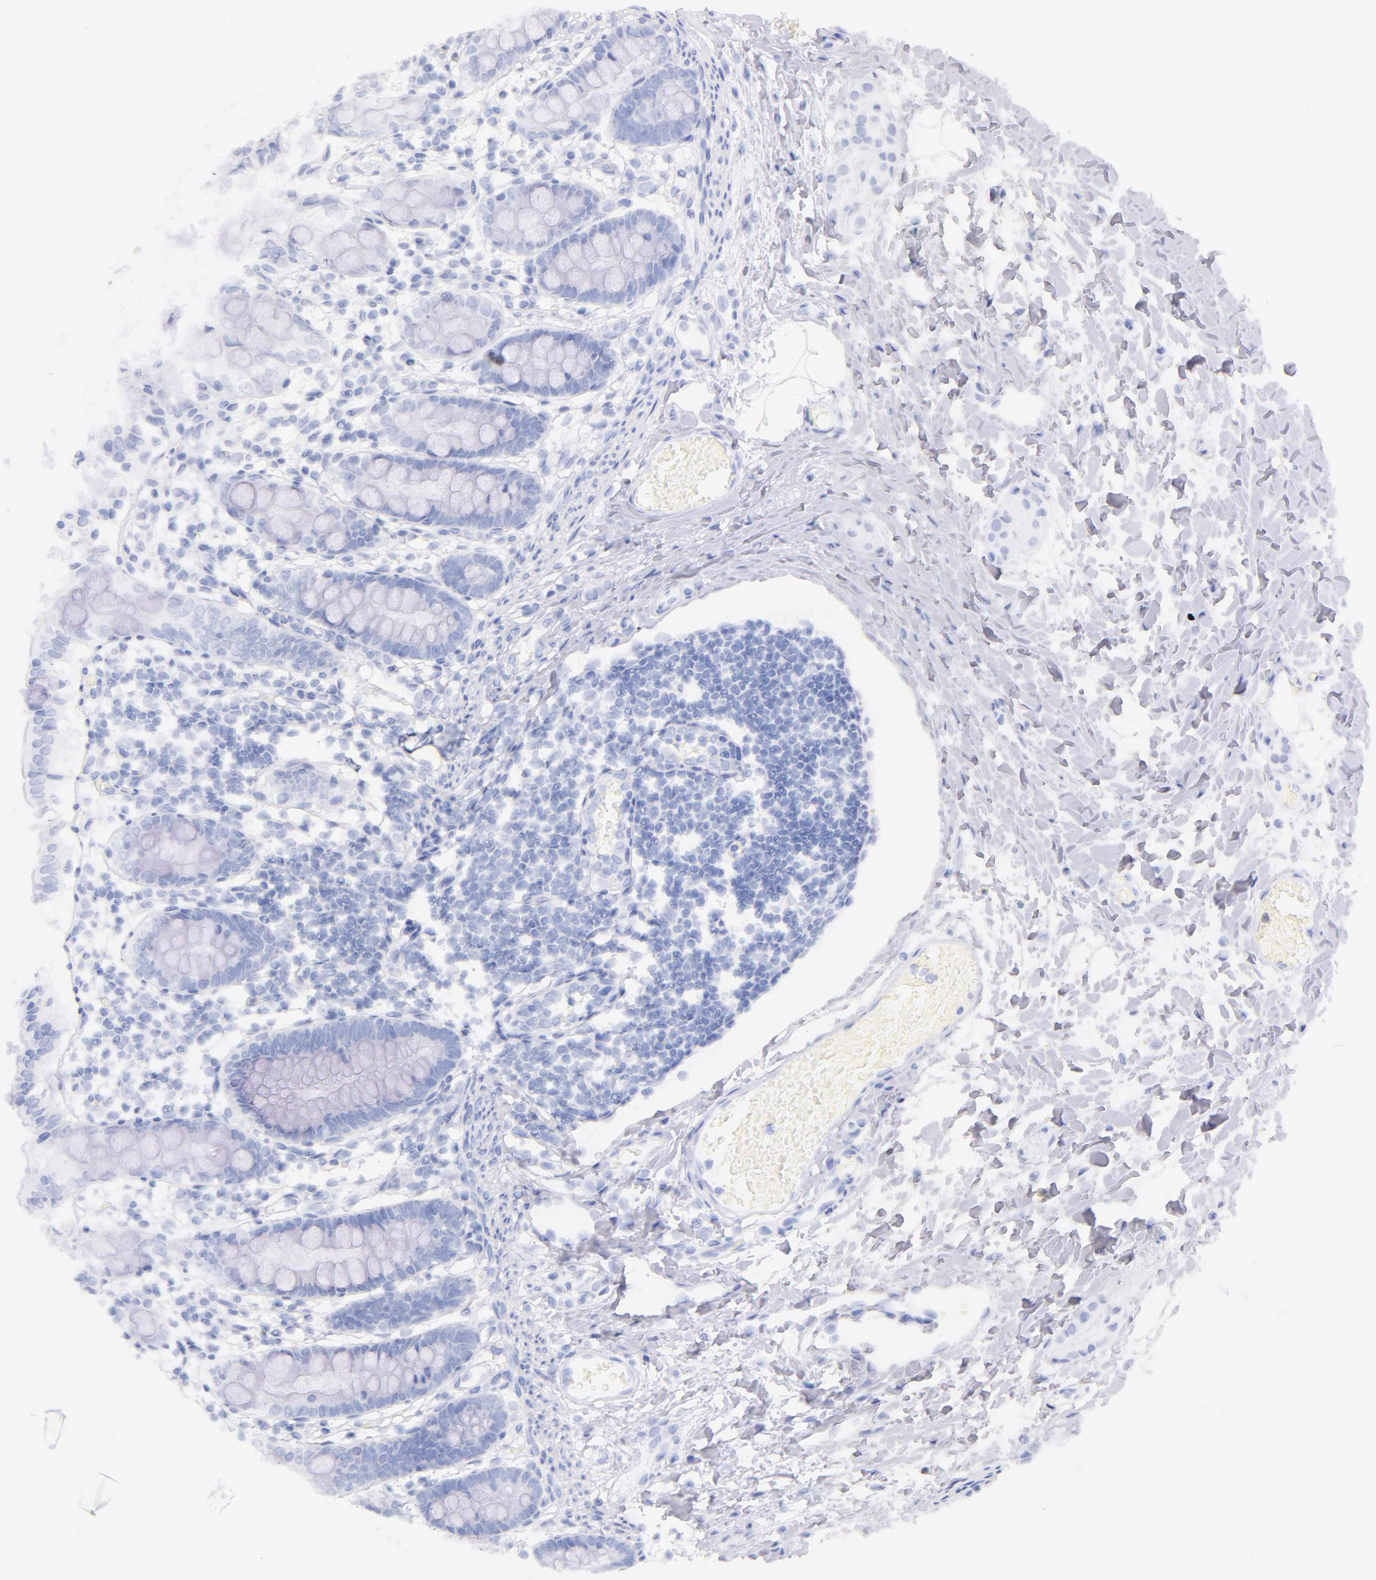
{"staining": {"intensity": "negative", "quantity": "none", "location": "none"}, "tissue": "colon", "cell_type": "Endothelial cells", "image_type": "normal", "snomed": [{"axis": "morphology", "description": "Normal tissue, NOS"}, {"axis": "topography", "description": "Colon"}], "caption": "IHC image of benign colon: colon stained with DAB (3,3'-diaminobenzidine) shows no significant protein staining in endothelial cells.", "gene": "CD44", "patient": {"sex": "male", "age": 1}}